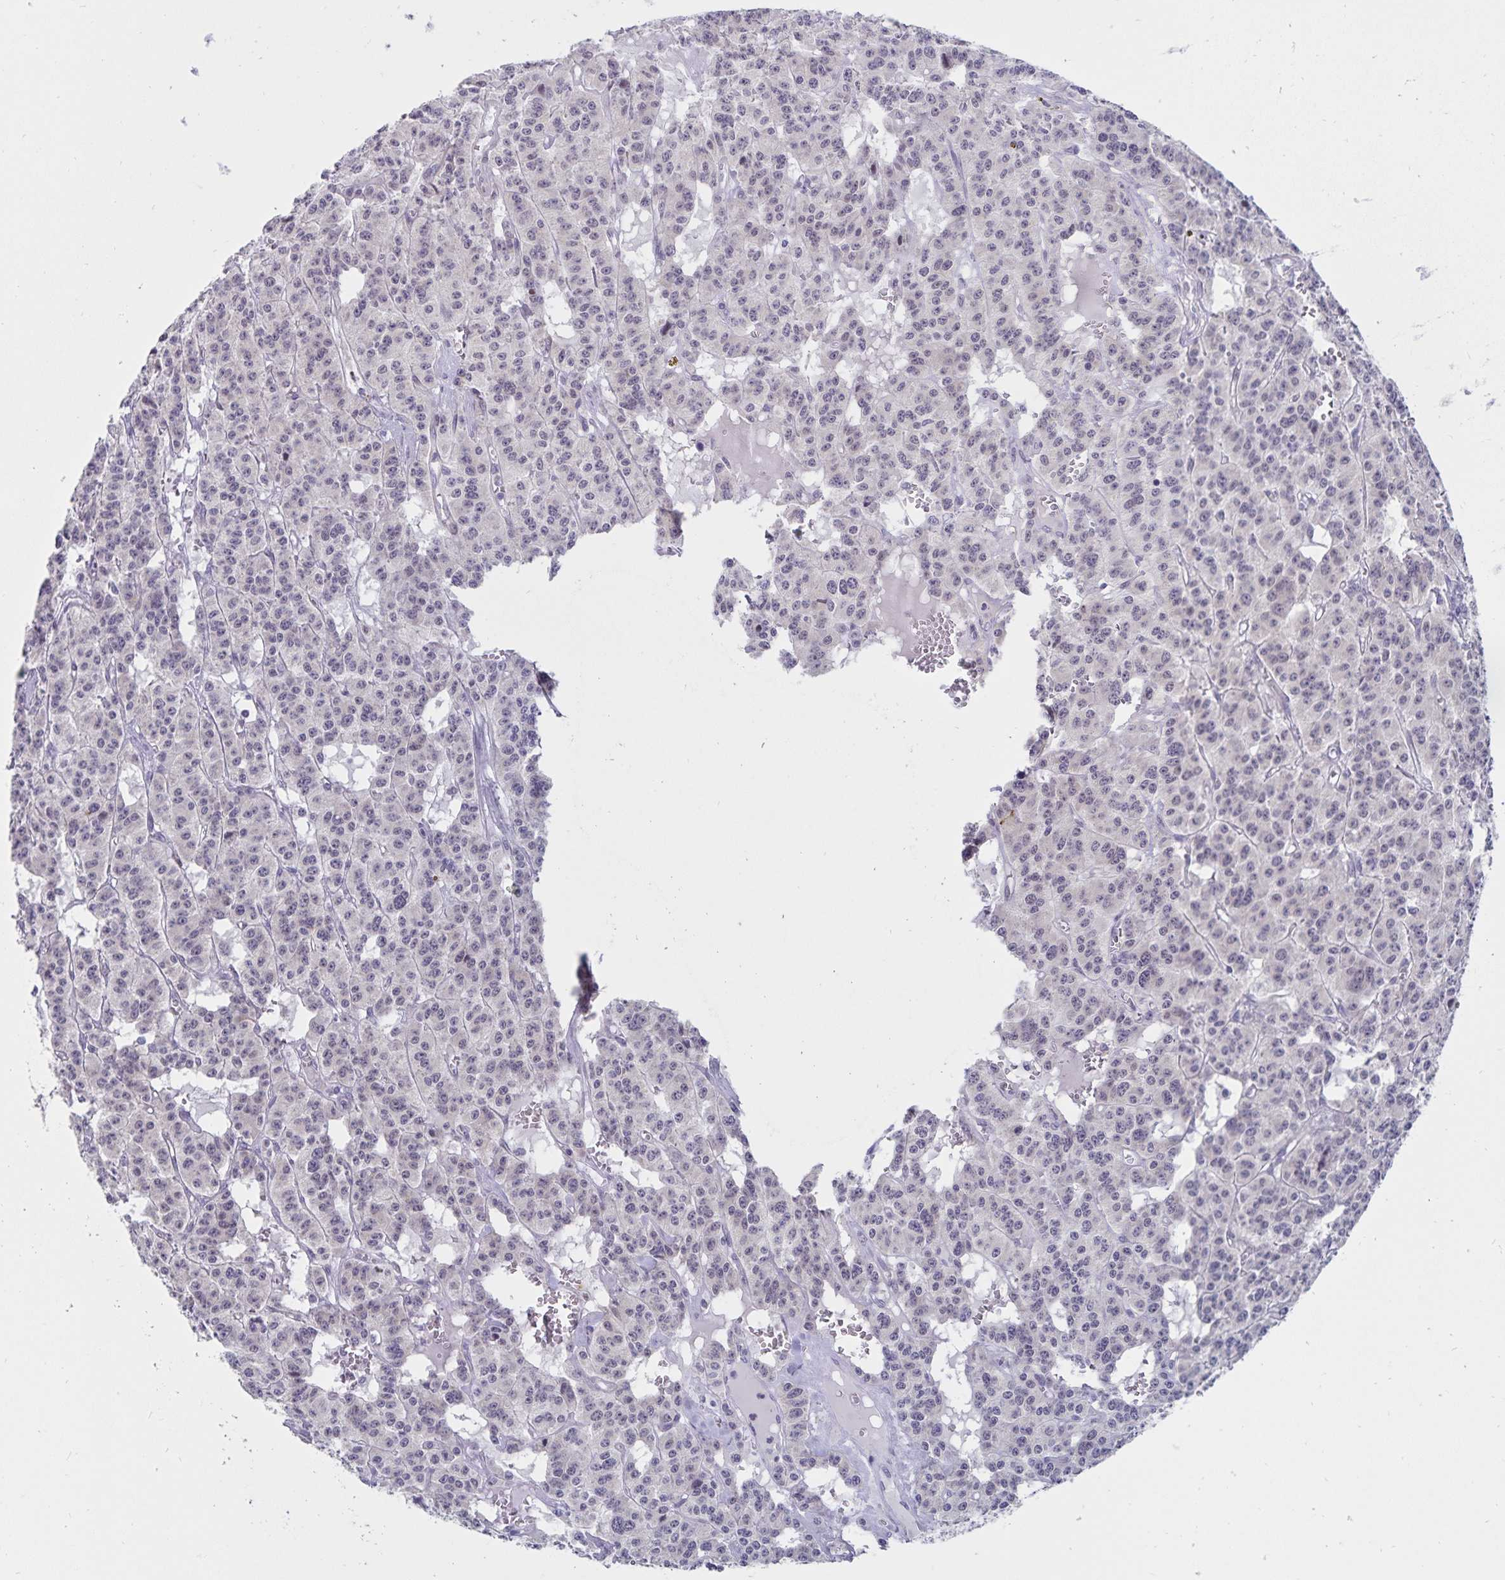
{"staining": {"intensity": "negative", "quantity": "none", "location": "none"}, "tissue": "carcinoid", "cell_type": "Tumor cells", "image_type": "cancer", "snomed": [{"axis": "morphology", "description": "Carcinoid, malignant, NOS"}, {"axis": "topography", "description": "Lung"}], "caption": "Protein analysis of carcinoid (malignant) demonstrates no significant positivity in tumor cells.", "gene": "ATP2A2", "patient": {"sex": "female", "age": 71}}